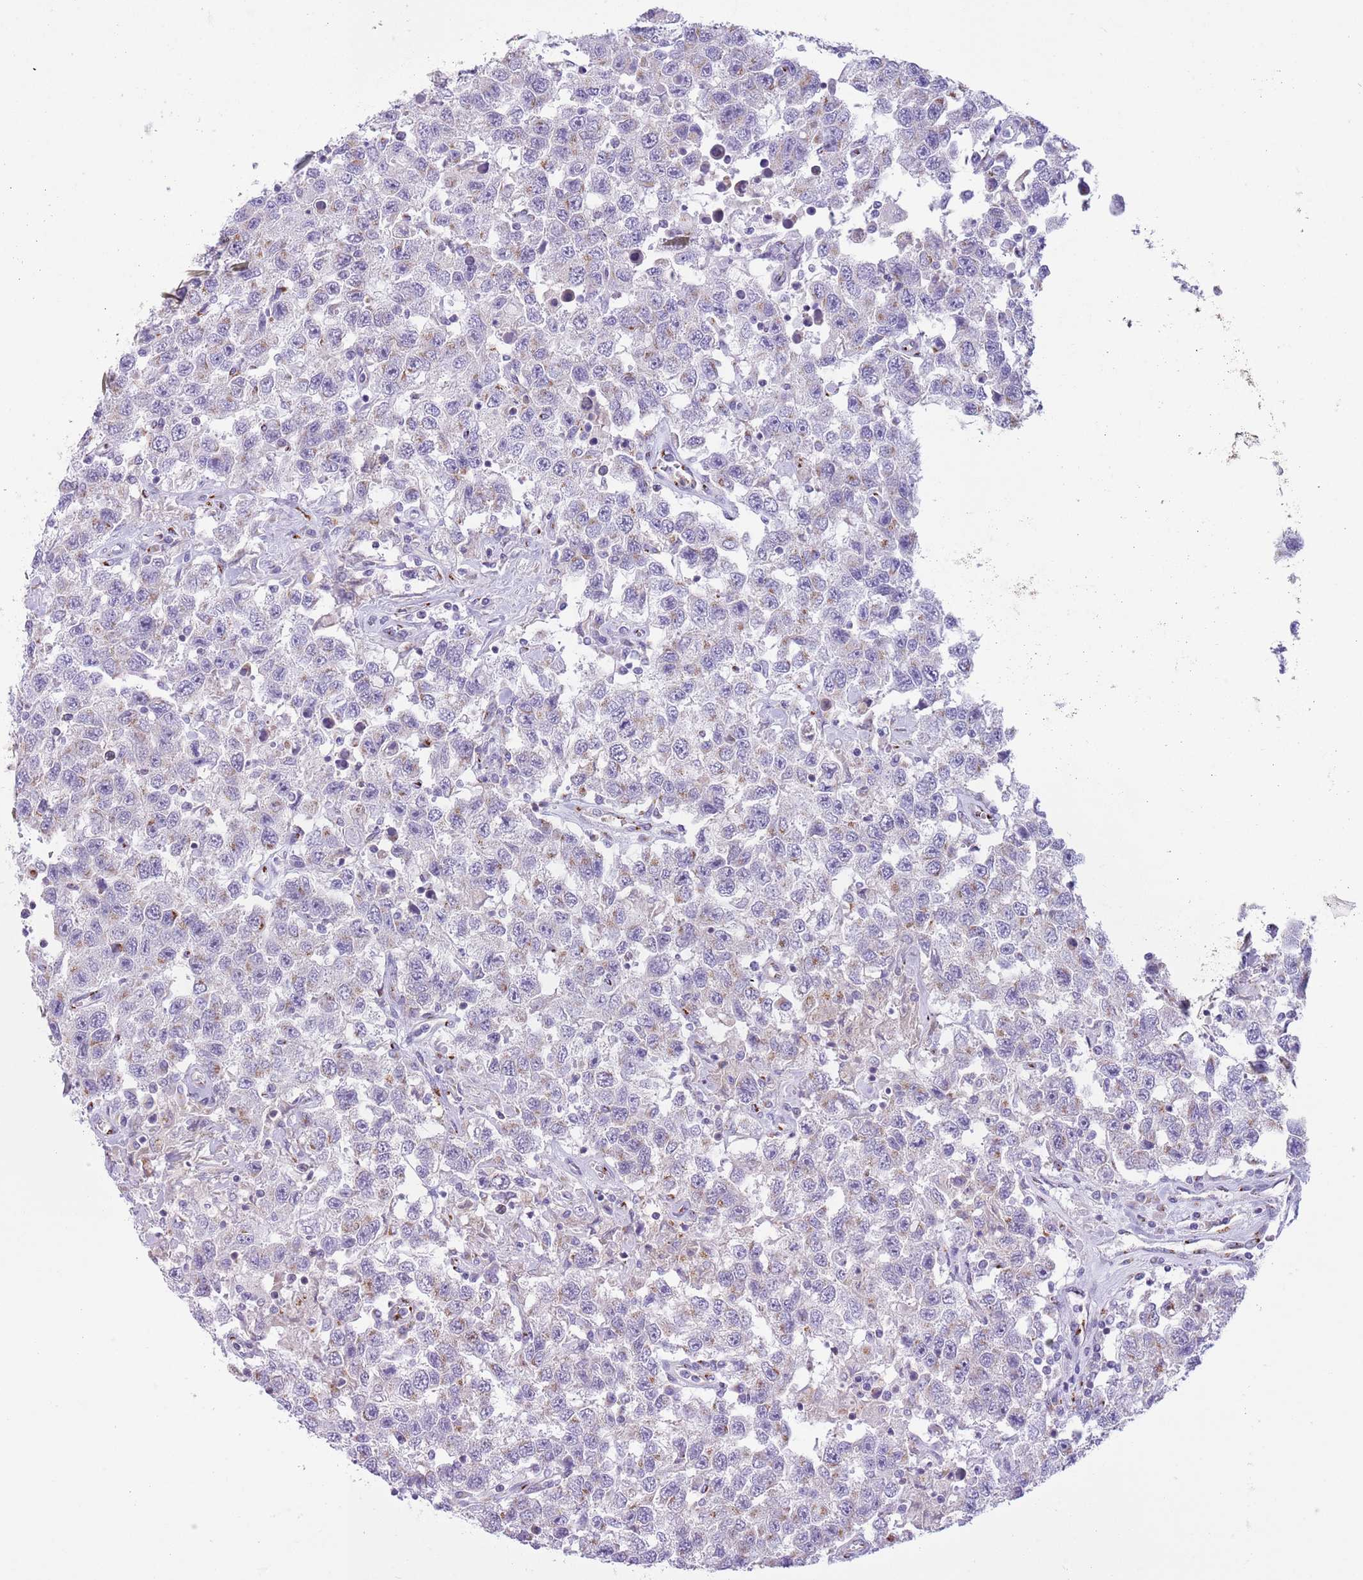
{"staining": {"intensity": "negative", "quantity": "none", "location": "none"}, "tissue": "testis cancer", "cell_type": "Tumor cells", "image_type": "cancer", "snomed": [{"axis": "morphology", "description": "Seminoma, NOS"}, {"axis": "topography", "description": "Testis"}], "caption": "This is an IHC histopathology image of testis cancer (seminoma). There is no positivity in tumor cells.", "gene": "C20orf96", "patient": {"sex": "male", "age": 41}}